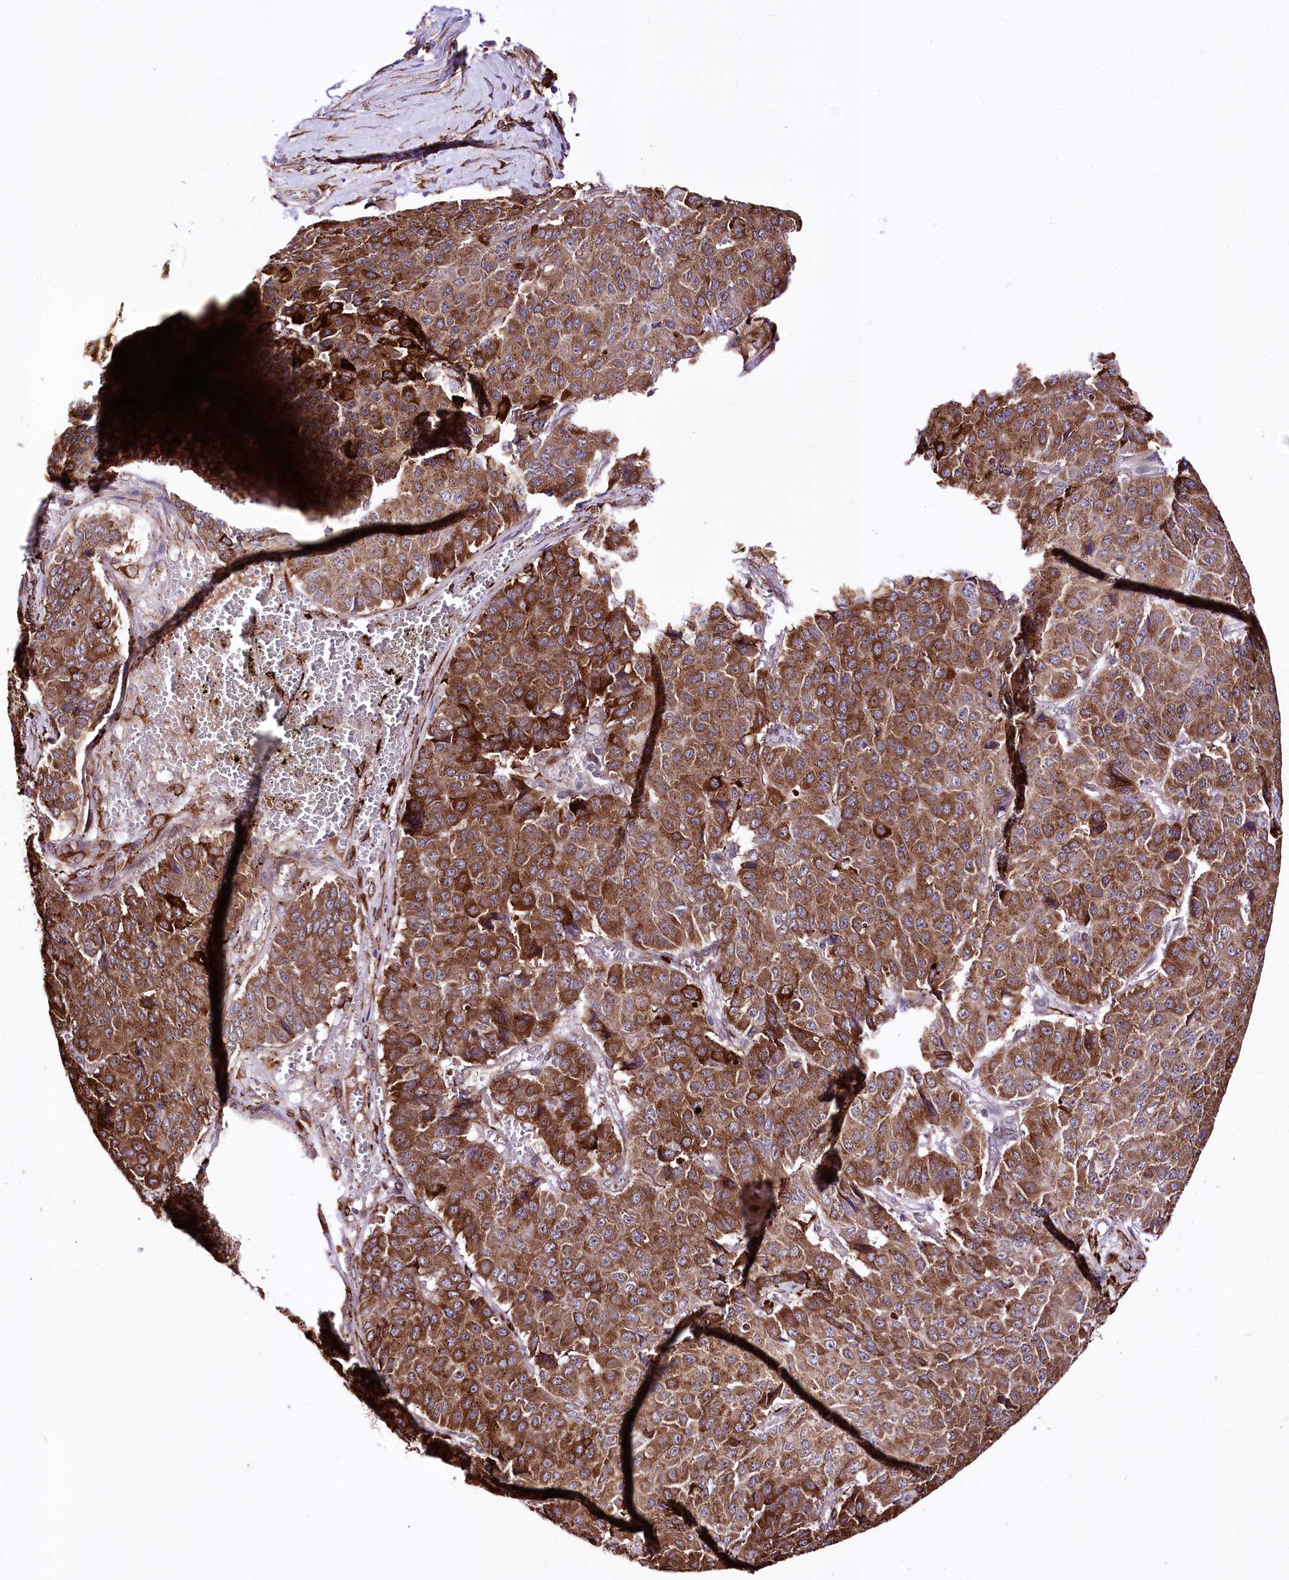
{"staining": {"intensity": "strong", "quantity": ">75%", "location": "cytoplasmic/membranous"}, "tissue": "pancreatic cancer", "cell_type": "Tumor cells", "image_type": "cancer", "snomed": [{"axis": "morphology", "description": "Adenocarcinoma, NOS"}, {"axis": "topography", "description": "Pancreas"}], "caption": "Immunohistochemical staining of human adenocarcinoma (pancreatic) shows strong cytoplasmic/membranous protein staining in about >75% of tumor cells. (IHC, brightfield microscopy, high magnification).", "gene": "WWC1", "patient": {"sex": "male", "age": 50}}